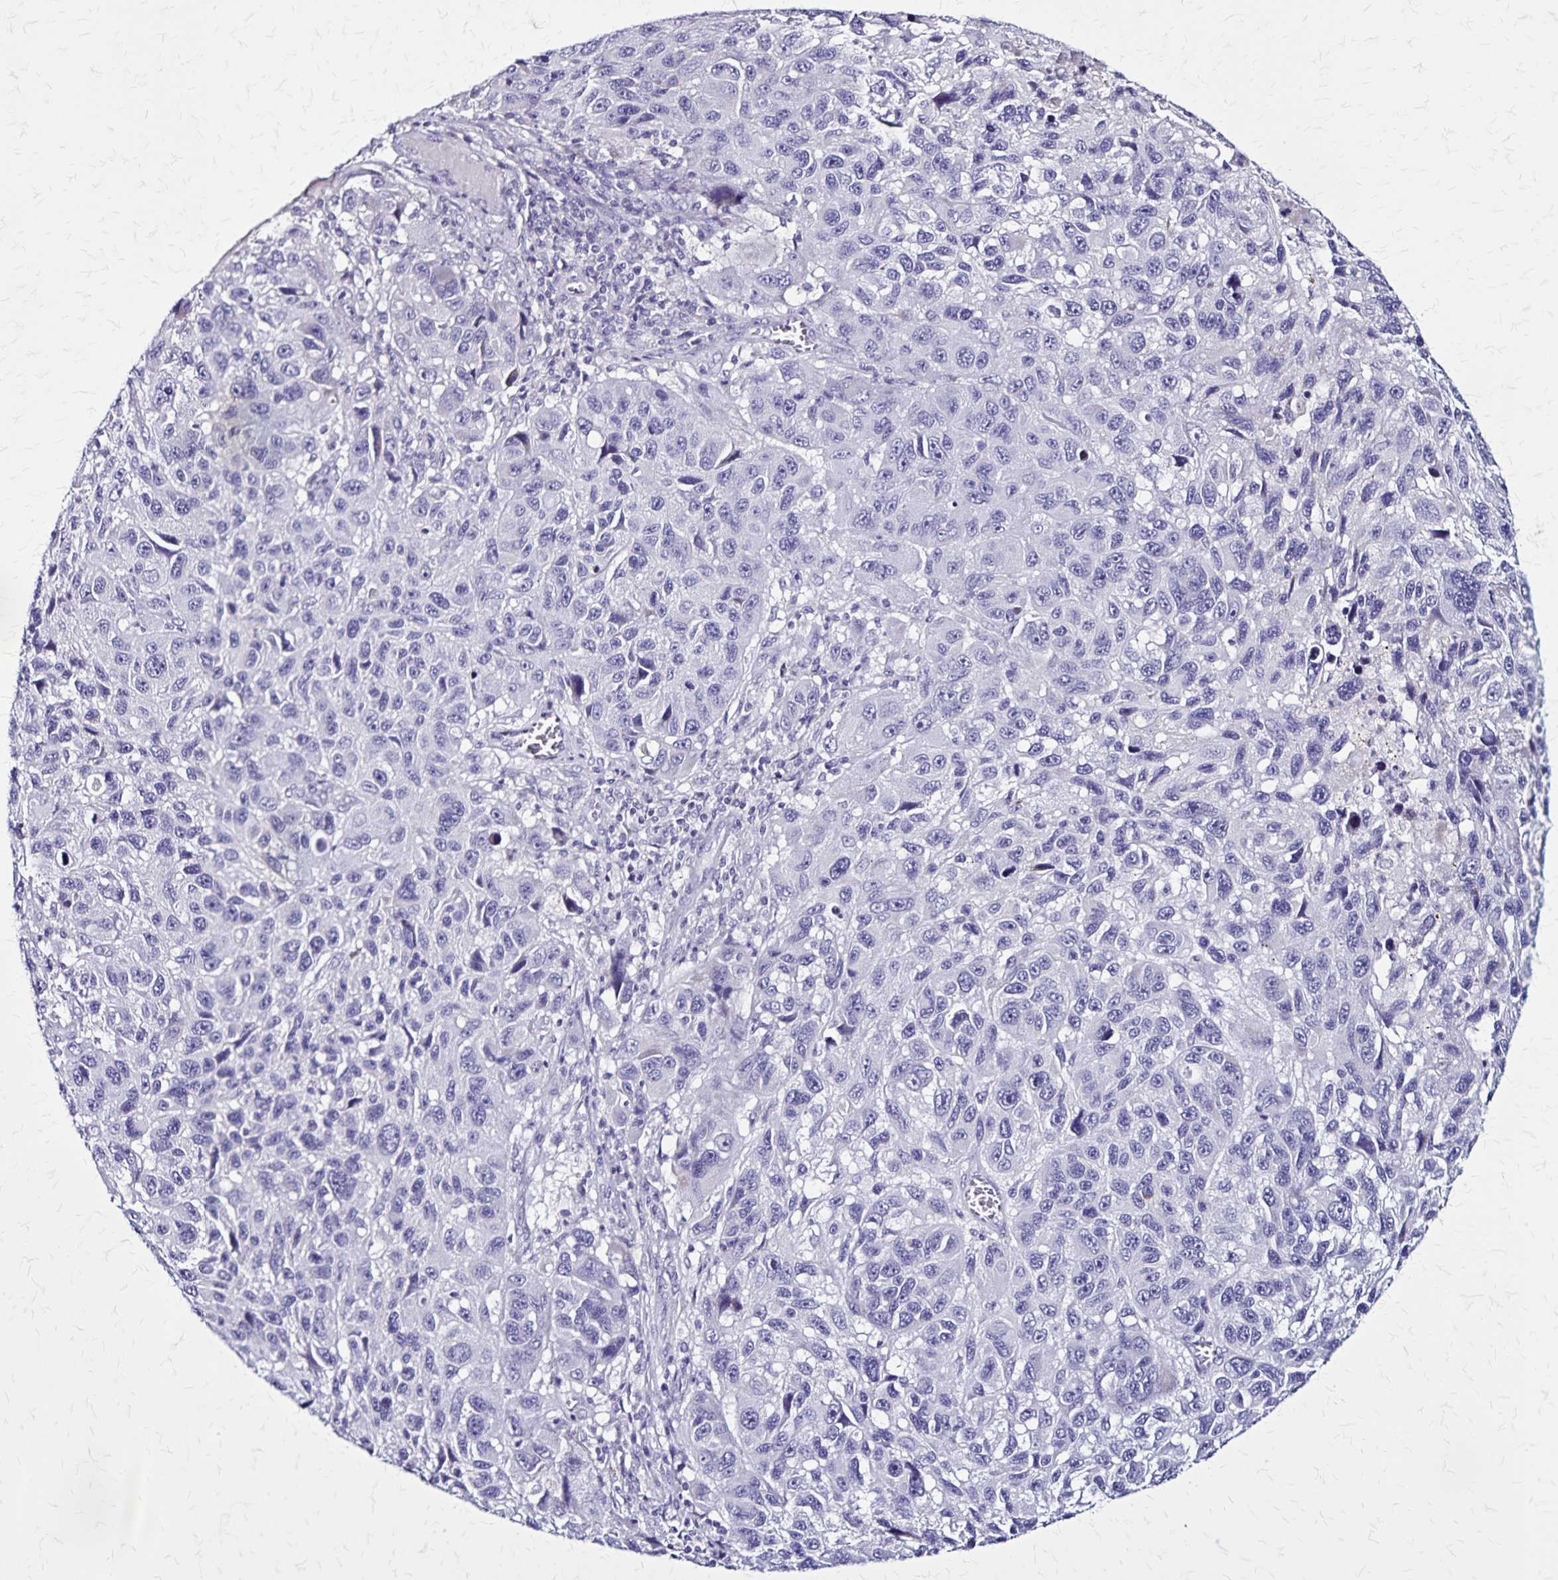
{"staining": {"intensity": "negative", "quantity": "none", "location": "none"}, "tissue": "melanoma", "cell_type": "Tumor cells", "image_type": "cancer", "snomed": [{"axis": "morphology", "description": "Malignant melanoma, NOS"}, {"axis": "topography", "description": "Skin"}], "caption": "Immunohistochemistry (IHC) photomicrograph of neoplastic tissue: human malignant melanoma stained with DAB (3,3'-diaminobenzidine) displays no significant protein positivity in tumor cells.", "gene": "PLXNA4", "patient": {"sex": "male", "age": 53}}